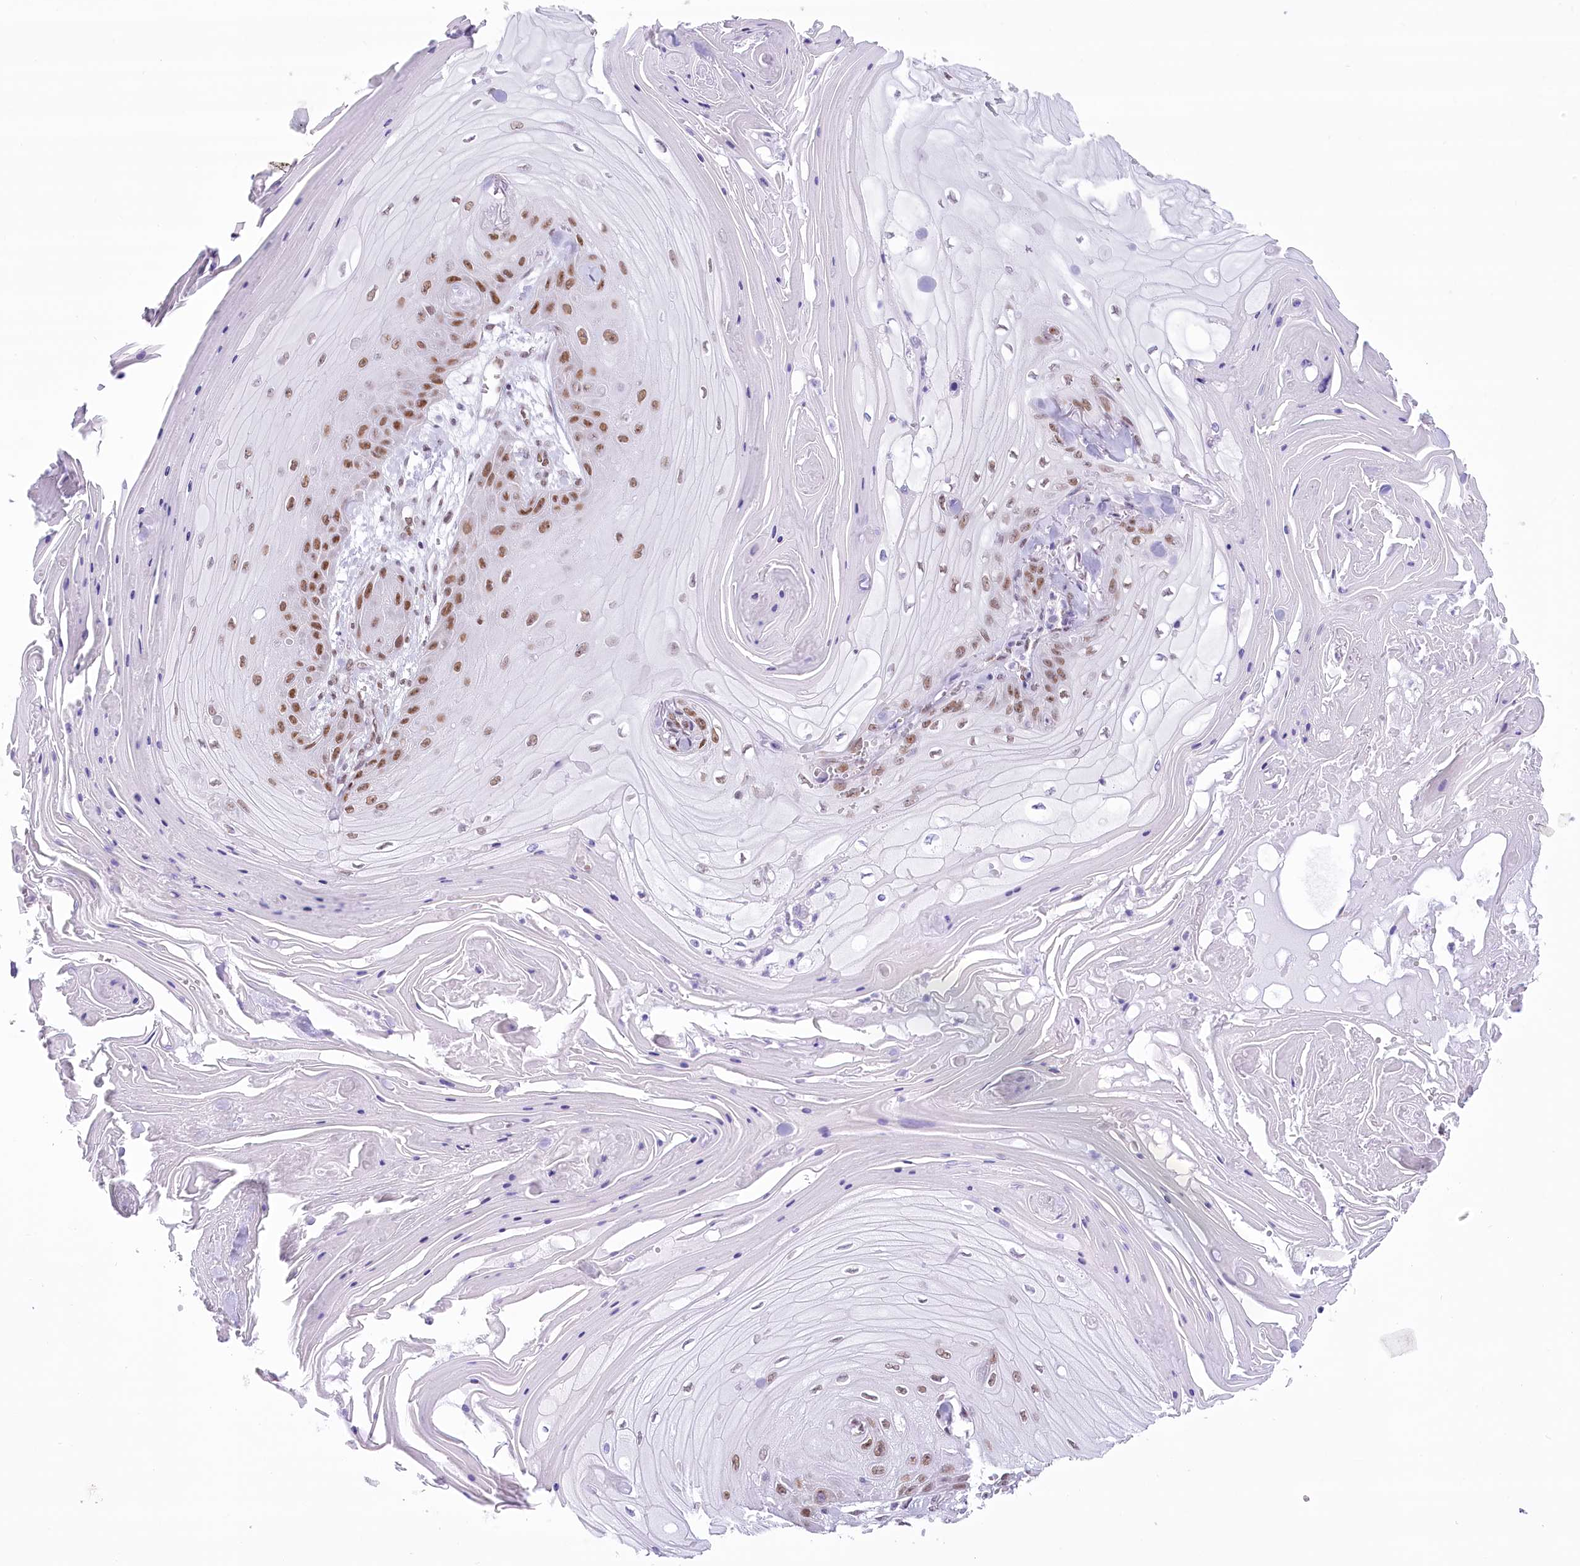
{"staining": {"intensity": "moderate", "quantity": ">75%", "location": "nuclear"}, "tissue": "skin cancer", "cell_type": "Tumor cells", "image_type": "cancer", "snomed": [{"axis": "morphology", "description": "Squamous cell carcinoma, NOS"}, {"axis": "topography", "description": "Skin"}], "caption": "A micrograph showing moderate nuclear expression in about >75% of tumor cells in skin cancer (squamous cell carcinoma), as visualized by brown immunohistochemical staining.", "gene": "HNRNPA0", "patient": {"sex": "male", "age": 74}}